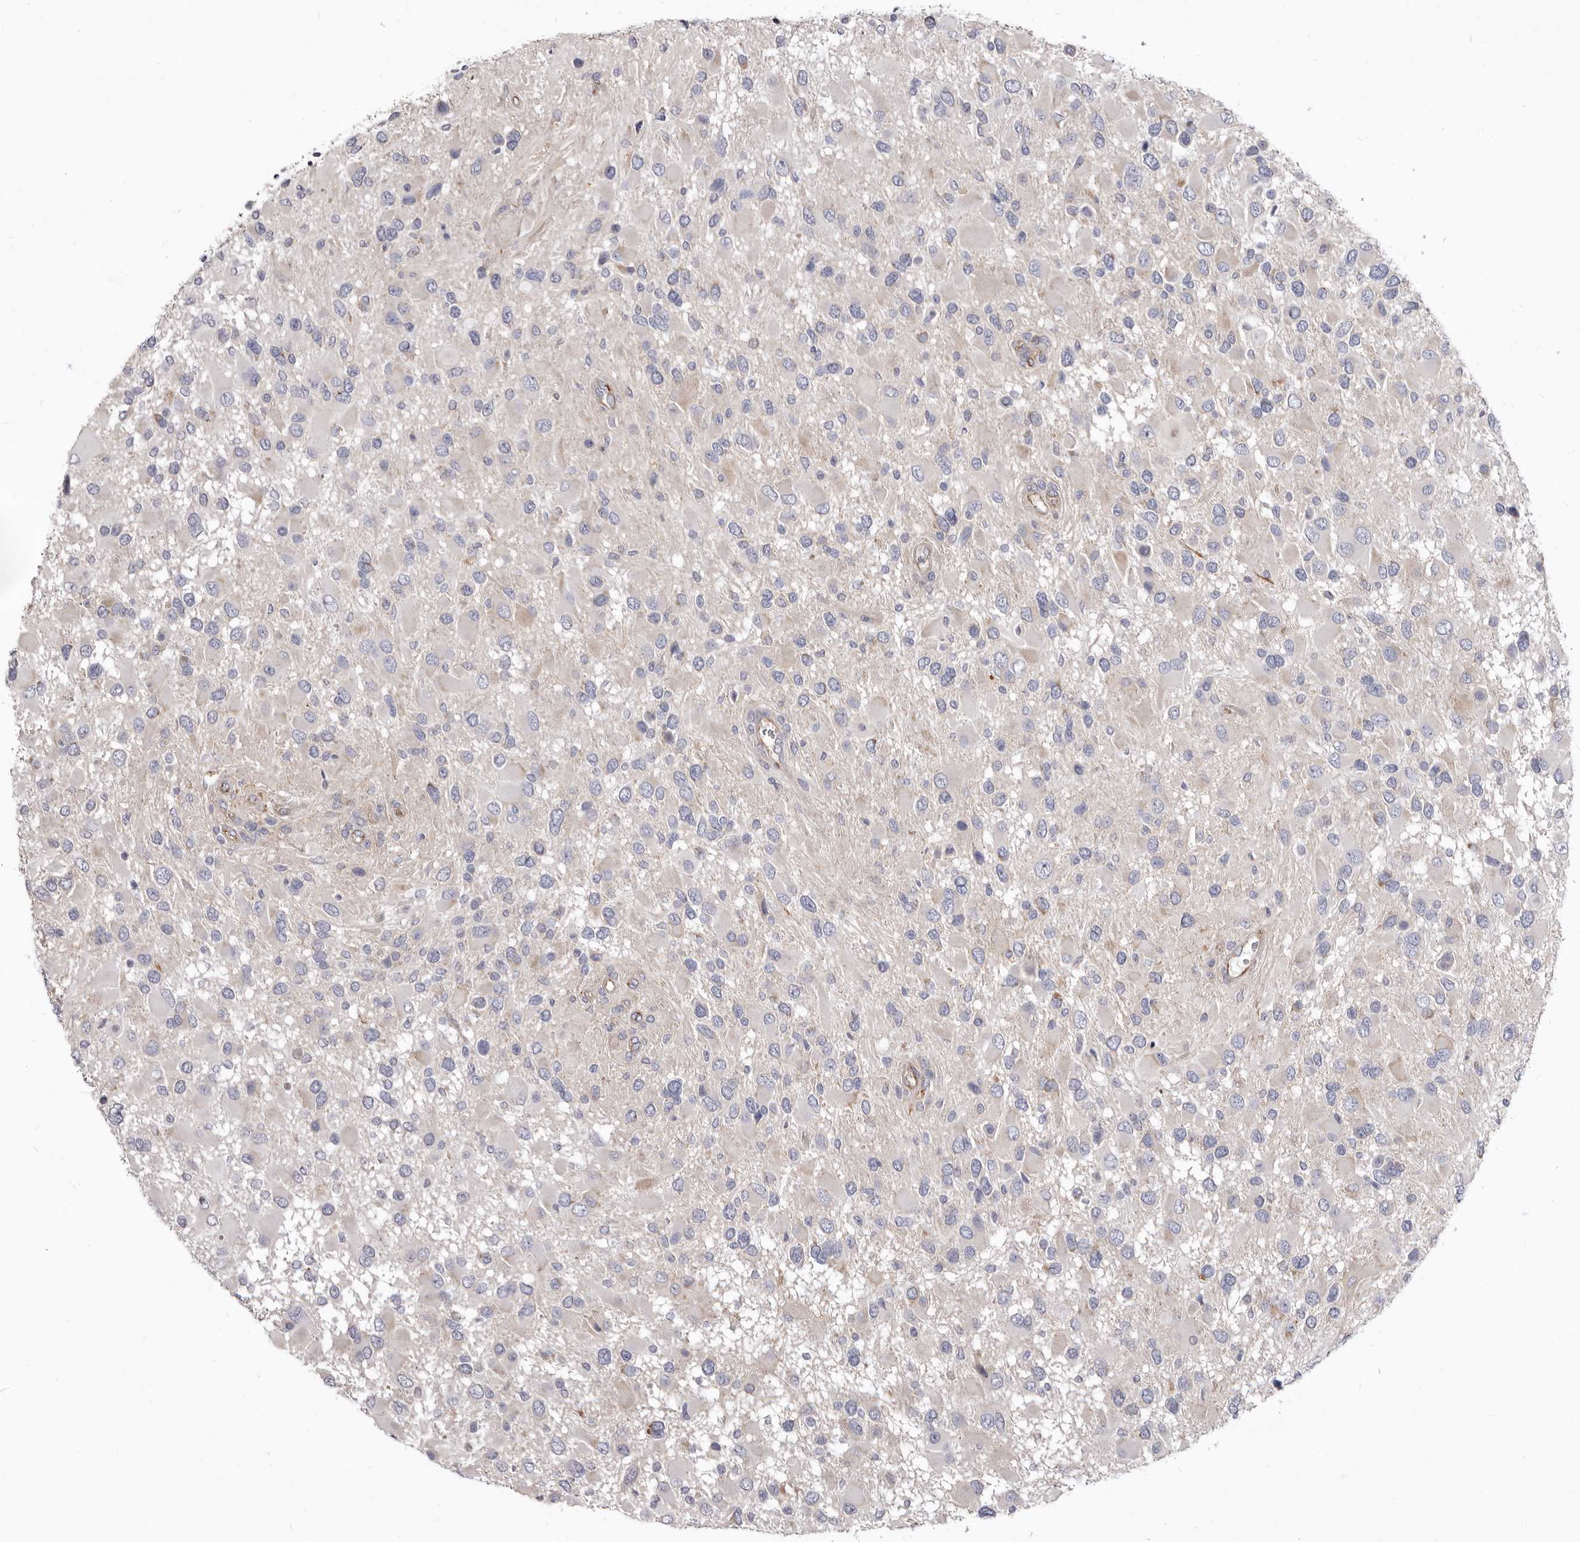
{"staining": {"intensity": "negative", "quantity": "none", "location": "none"}, "tissue": "glioma", "cell_type": "Tumor cells", "image_type": "cancer", "snomed": [{"axis": "morphology", "description": "Glioma, malignant, High grade"}, {"axis": "topography", "description": "Brain"}], "caption": "A high-resolution micrograph shows IHC staining of malignant glioma (high-grade), which exhibits no significant staining in tumor cells. (DAB IHC, high magnification).", "gene": "FMO2", "patient": {"sex": "male", "age": 53}}